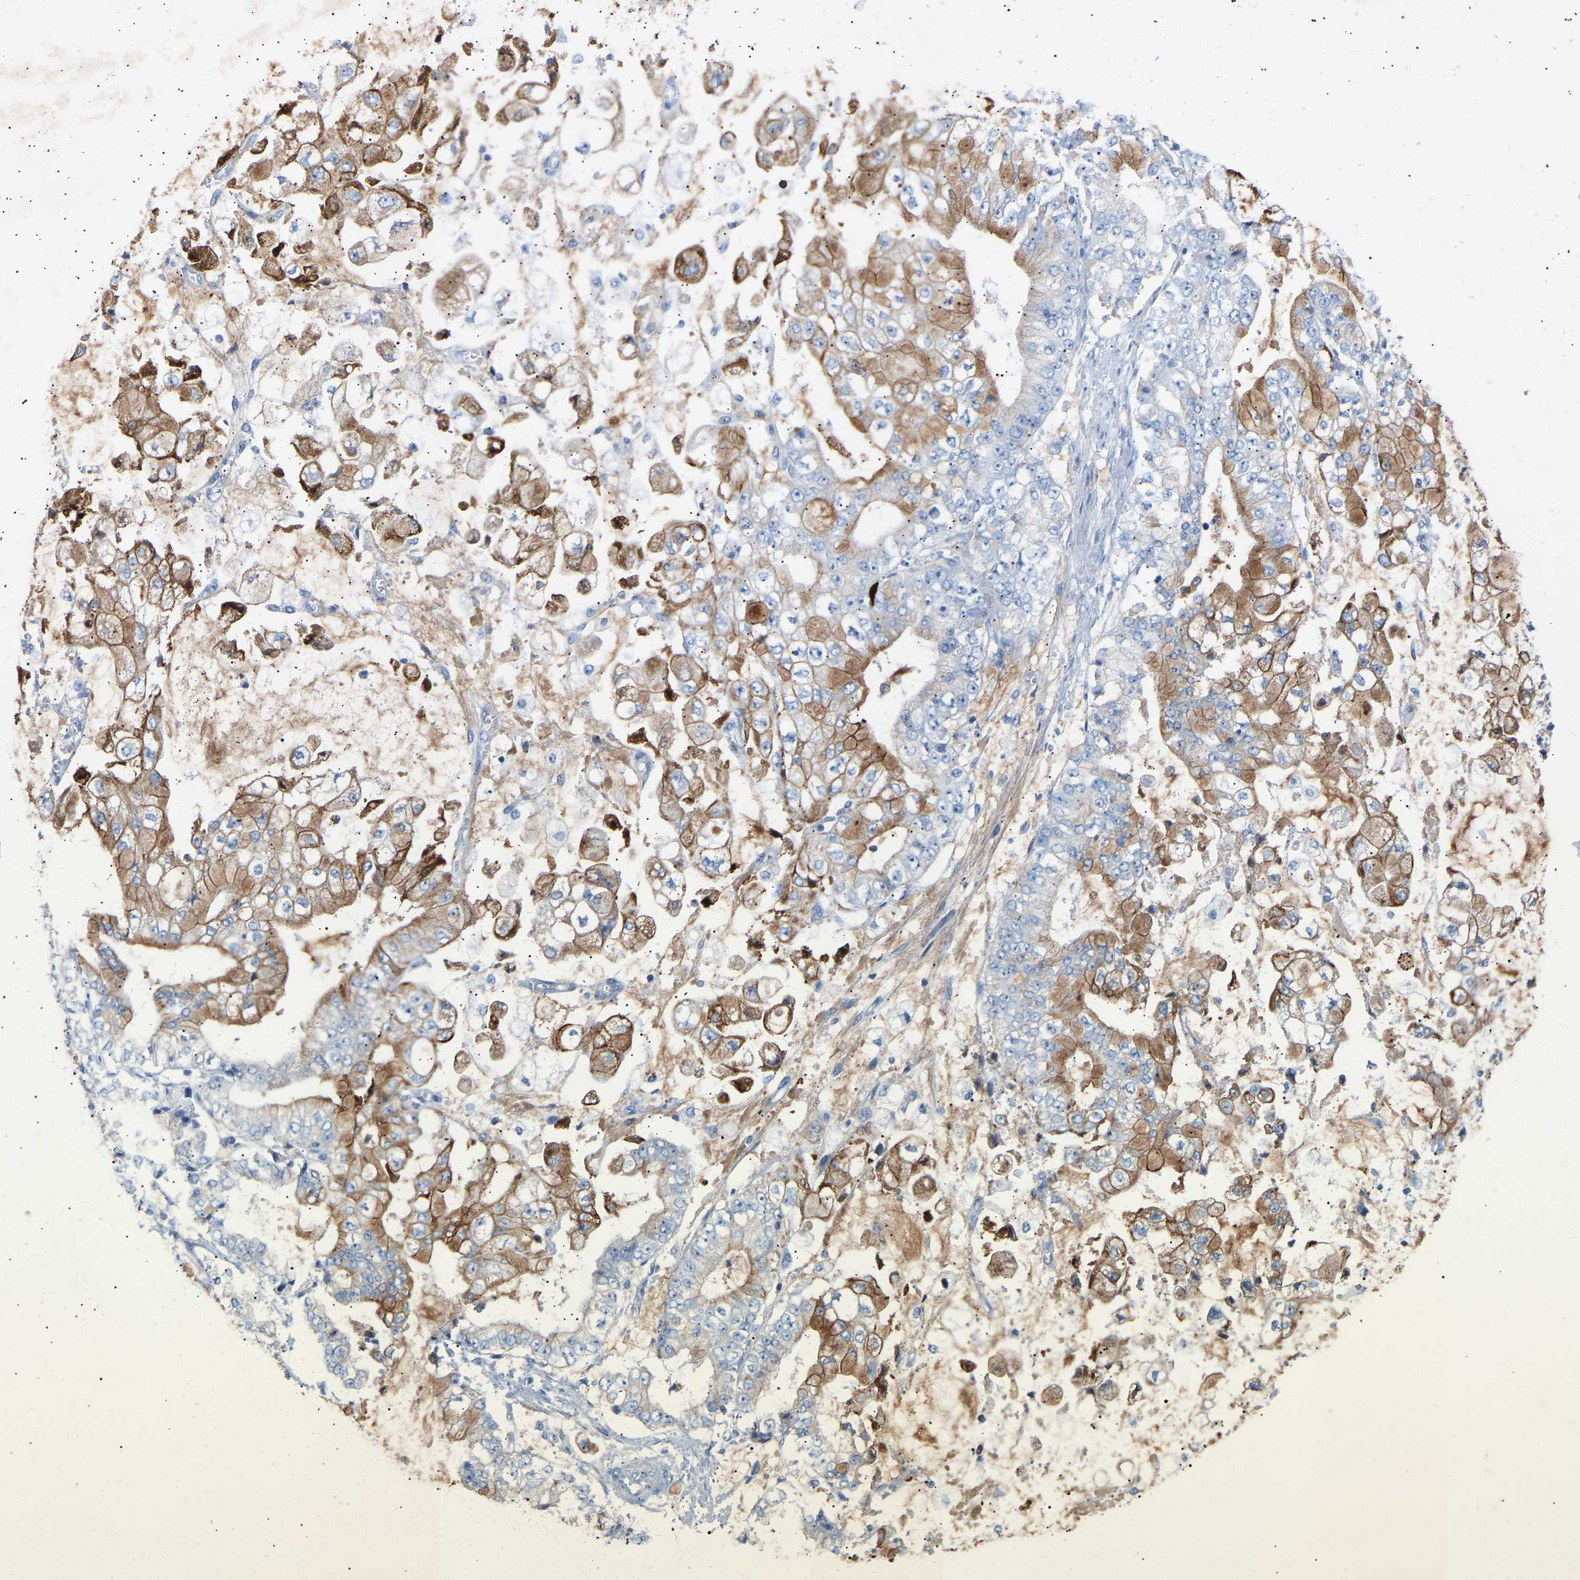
{"staining": {"intensity": "moderate", "quantity": "25%-75%", "location": "cytoplasmic/membranous"}, "tissue": "stomach cancer", "cell_type": "Tumor cells", "image_type": "cancer", "snomed": [{"axis": "morphology", "description": "Adenocarcinoma, NOS"}, {"axis": "topography", "description": "Stomach"}], "caption": "Immunohistochemistry image of neoplastic tissue: human adenocarcinoma (stomach) stained using IHC exhibits medium levels of moderate protein expression localized specifically in the cytoplasmic/membranous of tumor cells, appearing as a cytoplasmic/membranous brown color.", "gene": "PEX1", "patient": {"sex": "male", "age": 76}}